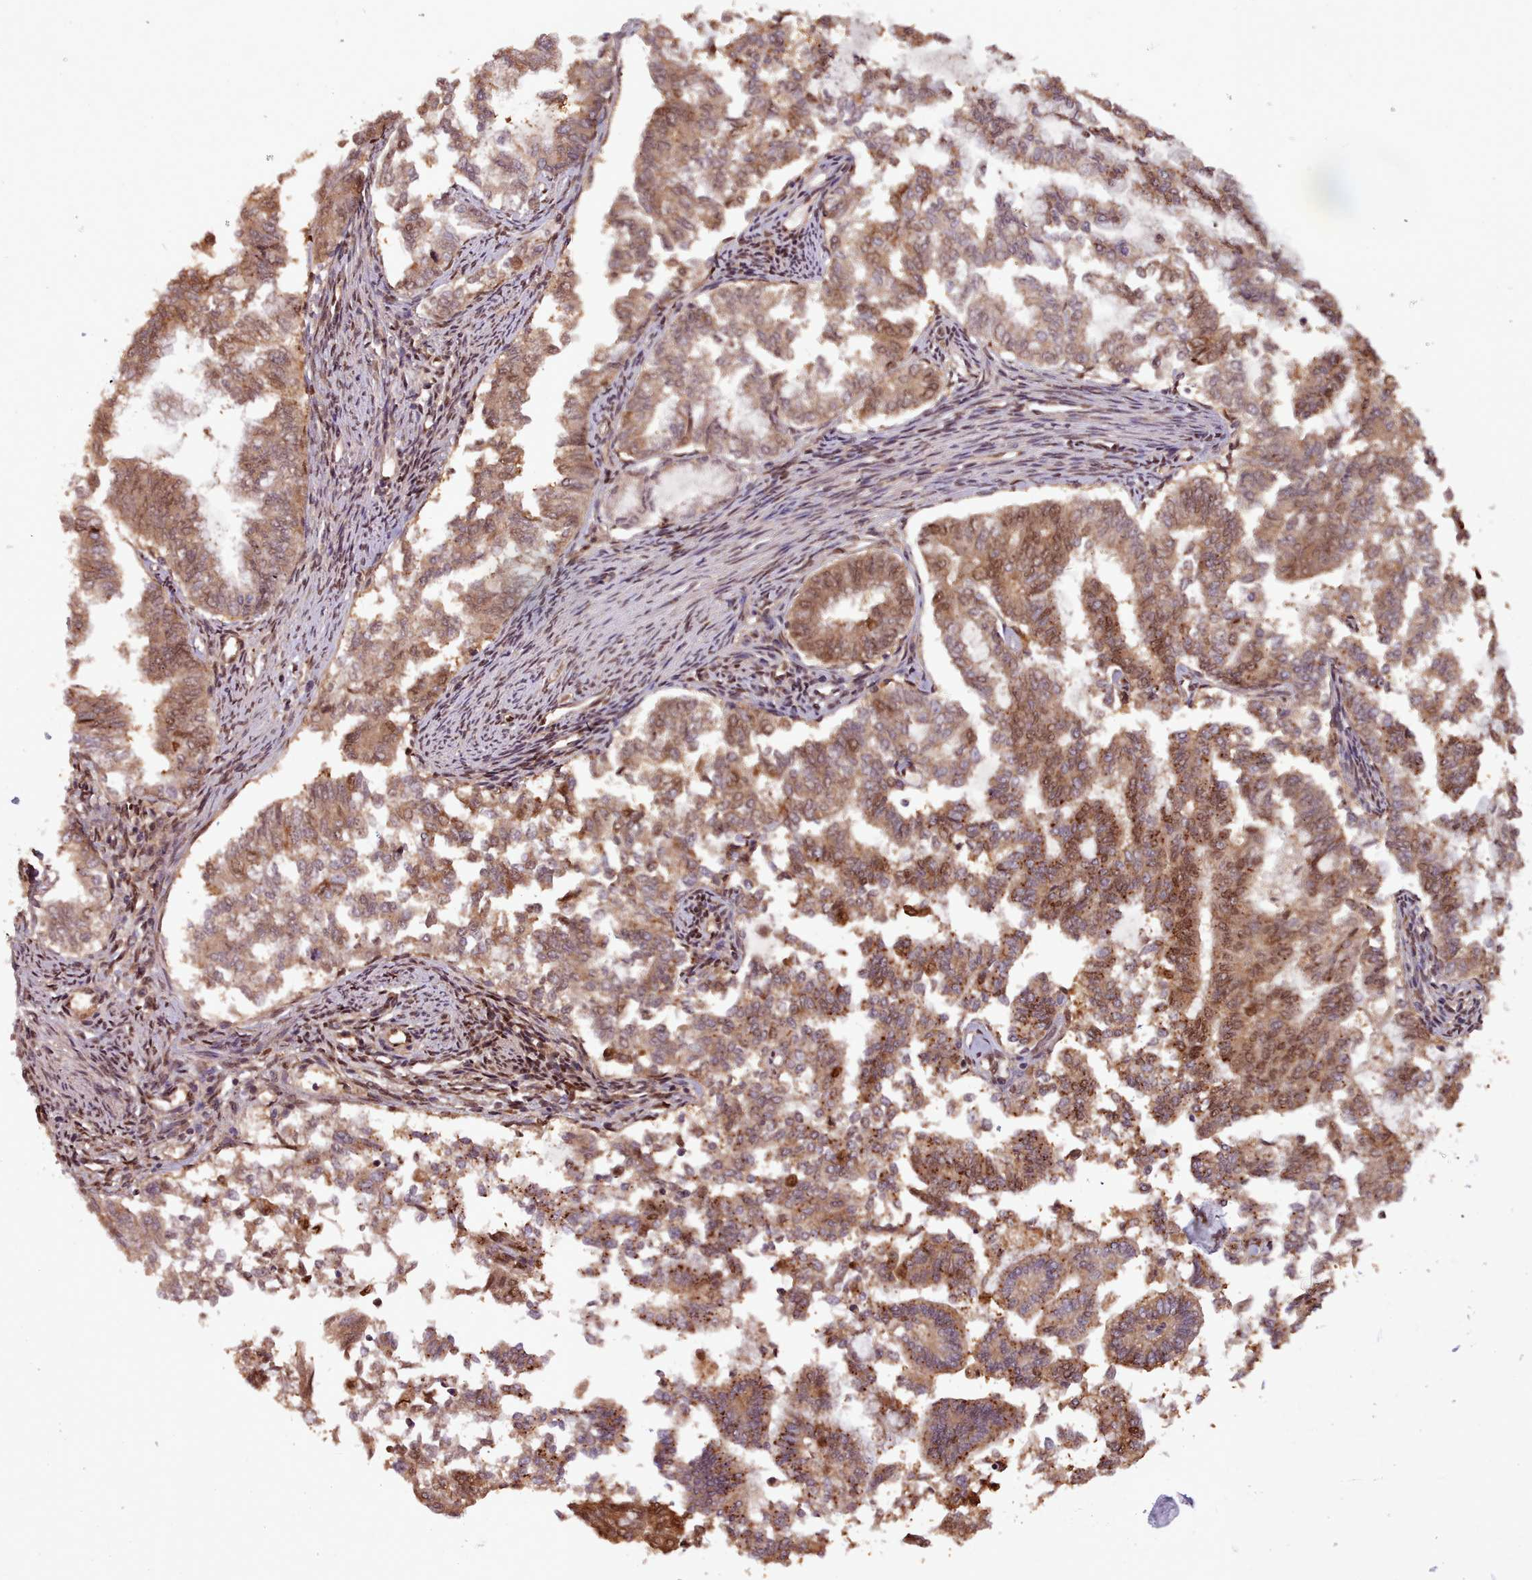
{"staining": {"intensity": "moderate", "quantity": ">75%", "location": "cytoplasmic/membranous"}, "tissue": "endometrial cancer", "cell_type": "Tumor cells", "image_type": "cancer", "snomed": [{"axis": "morphology", "description": "Adenocarcinoma, NOS"}, {"axis": "topography", "description": "Endometrium"}], "caption": "Immunohistochemical staining of human adenocarcinoma (endometrial) reveals medium levels of moderate cytoplasmic/membranous protein staining in approximately >75% of tumor cells. The protein is stained brown, and the nuclei are stained in blue (DAB (3,3'-diaminobenzidine) IHC with brightfield microscopy, high magnification).", "gene": "RPS27A", "patient": {"sex": "female", "age": 79}}